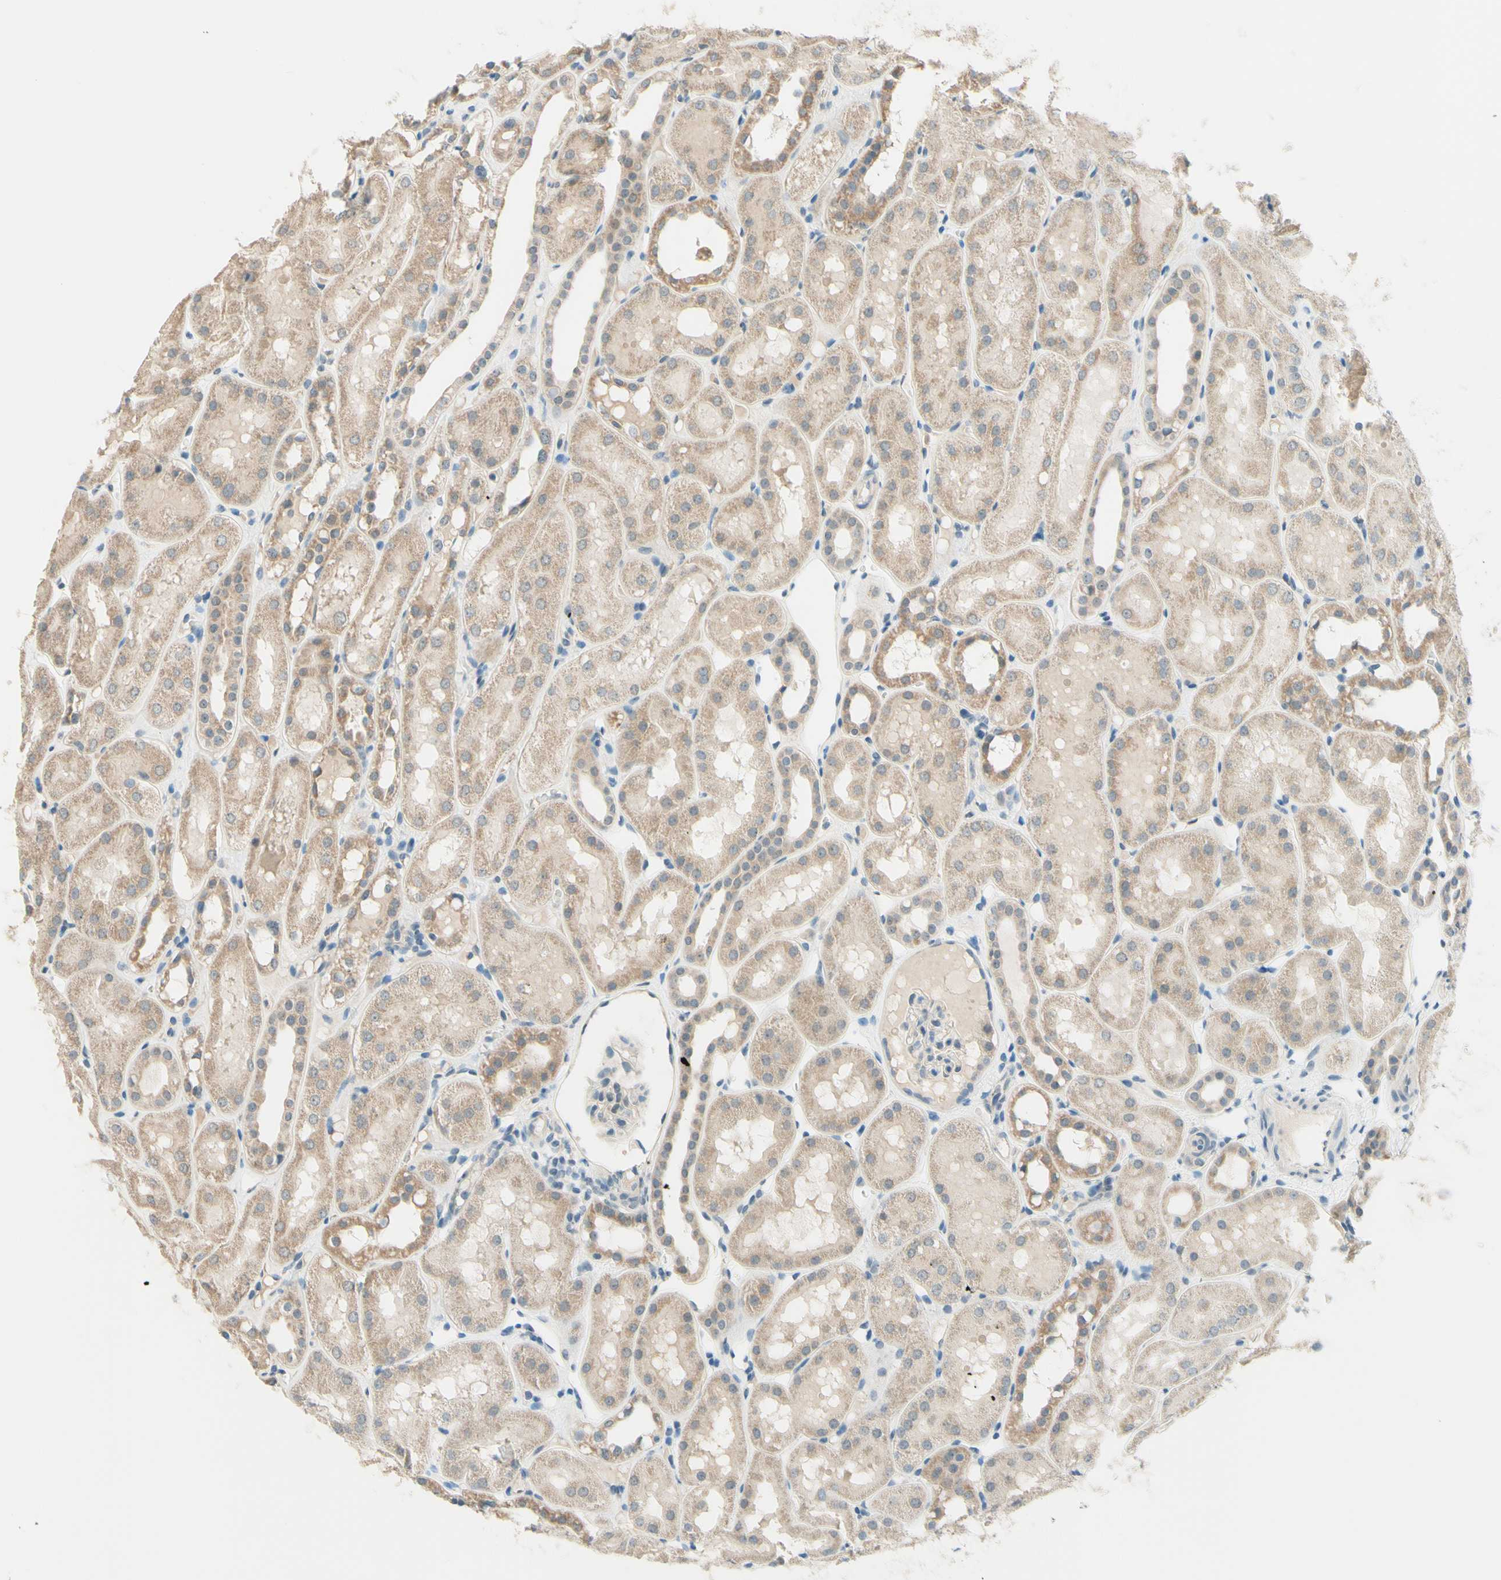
{"staining": {"intensity": "weak", "quantity": "<25%", "location": "cytoplasmic/membranous"}, "tissue": "kidney", "cell_type": "Cells in glomeruli", "image_type": "normal", "snomed": [{"axis": "morphology", "description": "Normal tissue, NOS"}, {"axis": "topography", "description": "Kidney"}, {"axis": "topography", "description": "Urinary bladder"}], "caption": "The histopathology image exhibits no significant staining in cells in glomeruli of kidney. Brightfield microscopy of immunohistochemistry stained with DAB (3,3'-diaminobenzidine) (brown) and hematoxylin (blue), captured at high magnification.", "gene": "JPH1", "patient": {"sex": "male", "age": 16}}